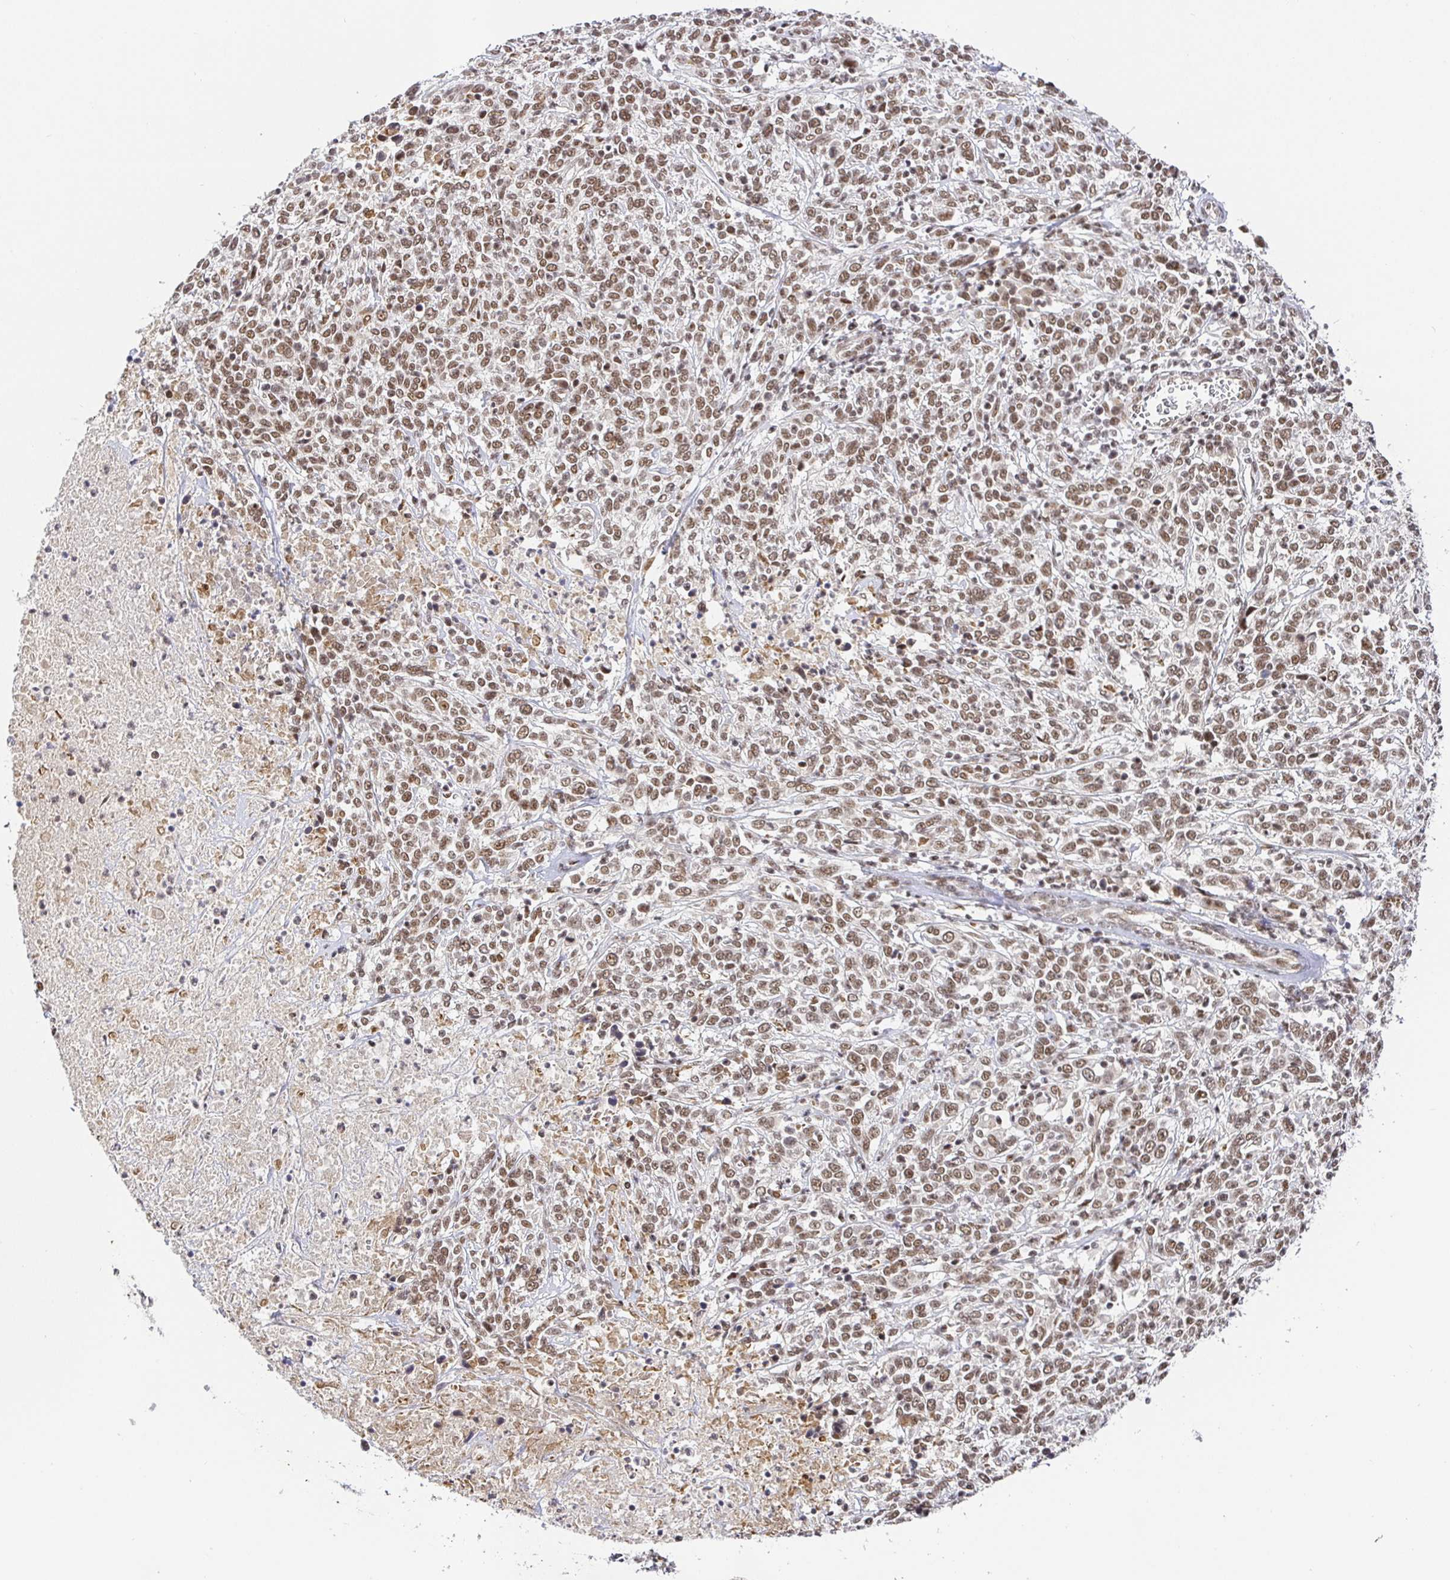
{"staining": {"intensity": "moderate", "quantity": ">75%", "location": "nuclear"}, "tissue": "cervical cancer", "cell_type": "Tumor cells", "image_type": "cancer", "snomed": [{"axis": "morphology", "description": "Squamous cell carcinoma, NOS"}, {"axis": "topography", "description": "Cervix"}], "caption": "Protein staining displays moderate nuclear staining in about >75% of tumor cells in cervical squamous cell carcinoma.", "gene": "USF1", "patient": {"sex": "female", "age": 46}}